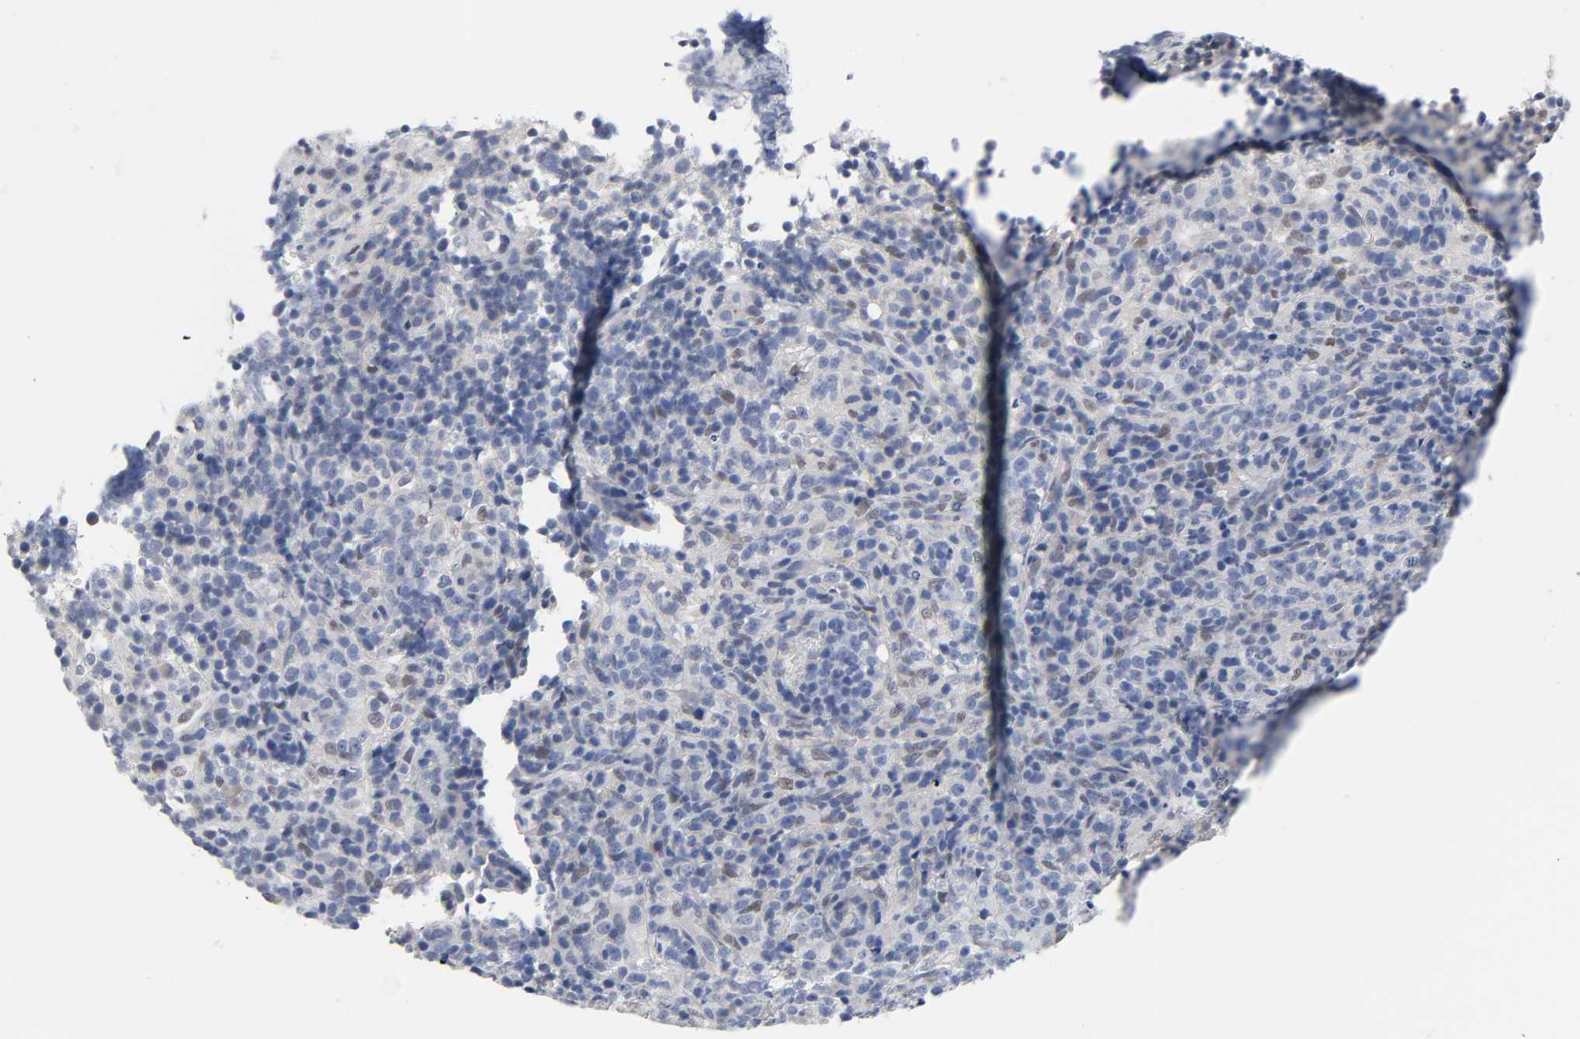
{"staining": {"intensity": "weak", "quantity": "<25%", "location": "nuclear"}, "tissue": "lymphoma", "cell_type": "Tumor cells", "image_type": "cancer", "snomed": [{"axis": "morphology", "description": "Malignant lymphoma, non-Hodgkin's type, High grade"}, {"axis": "topography", "description": "Lymph node"}], "caption": "A high-resolution image shows immunohistochemistry staining of high-grade malignant lymphoma, non-Hodgkin's type, which displays no significant expression in tumor cells. The staining is performed using DAB (3,3'-diaminobenzidine) brown chromogen with nuclei counter-stained in using hematoxylin.", "gene": "SALL2", "patient": {"sex": "female", "age": 76}}